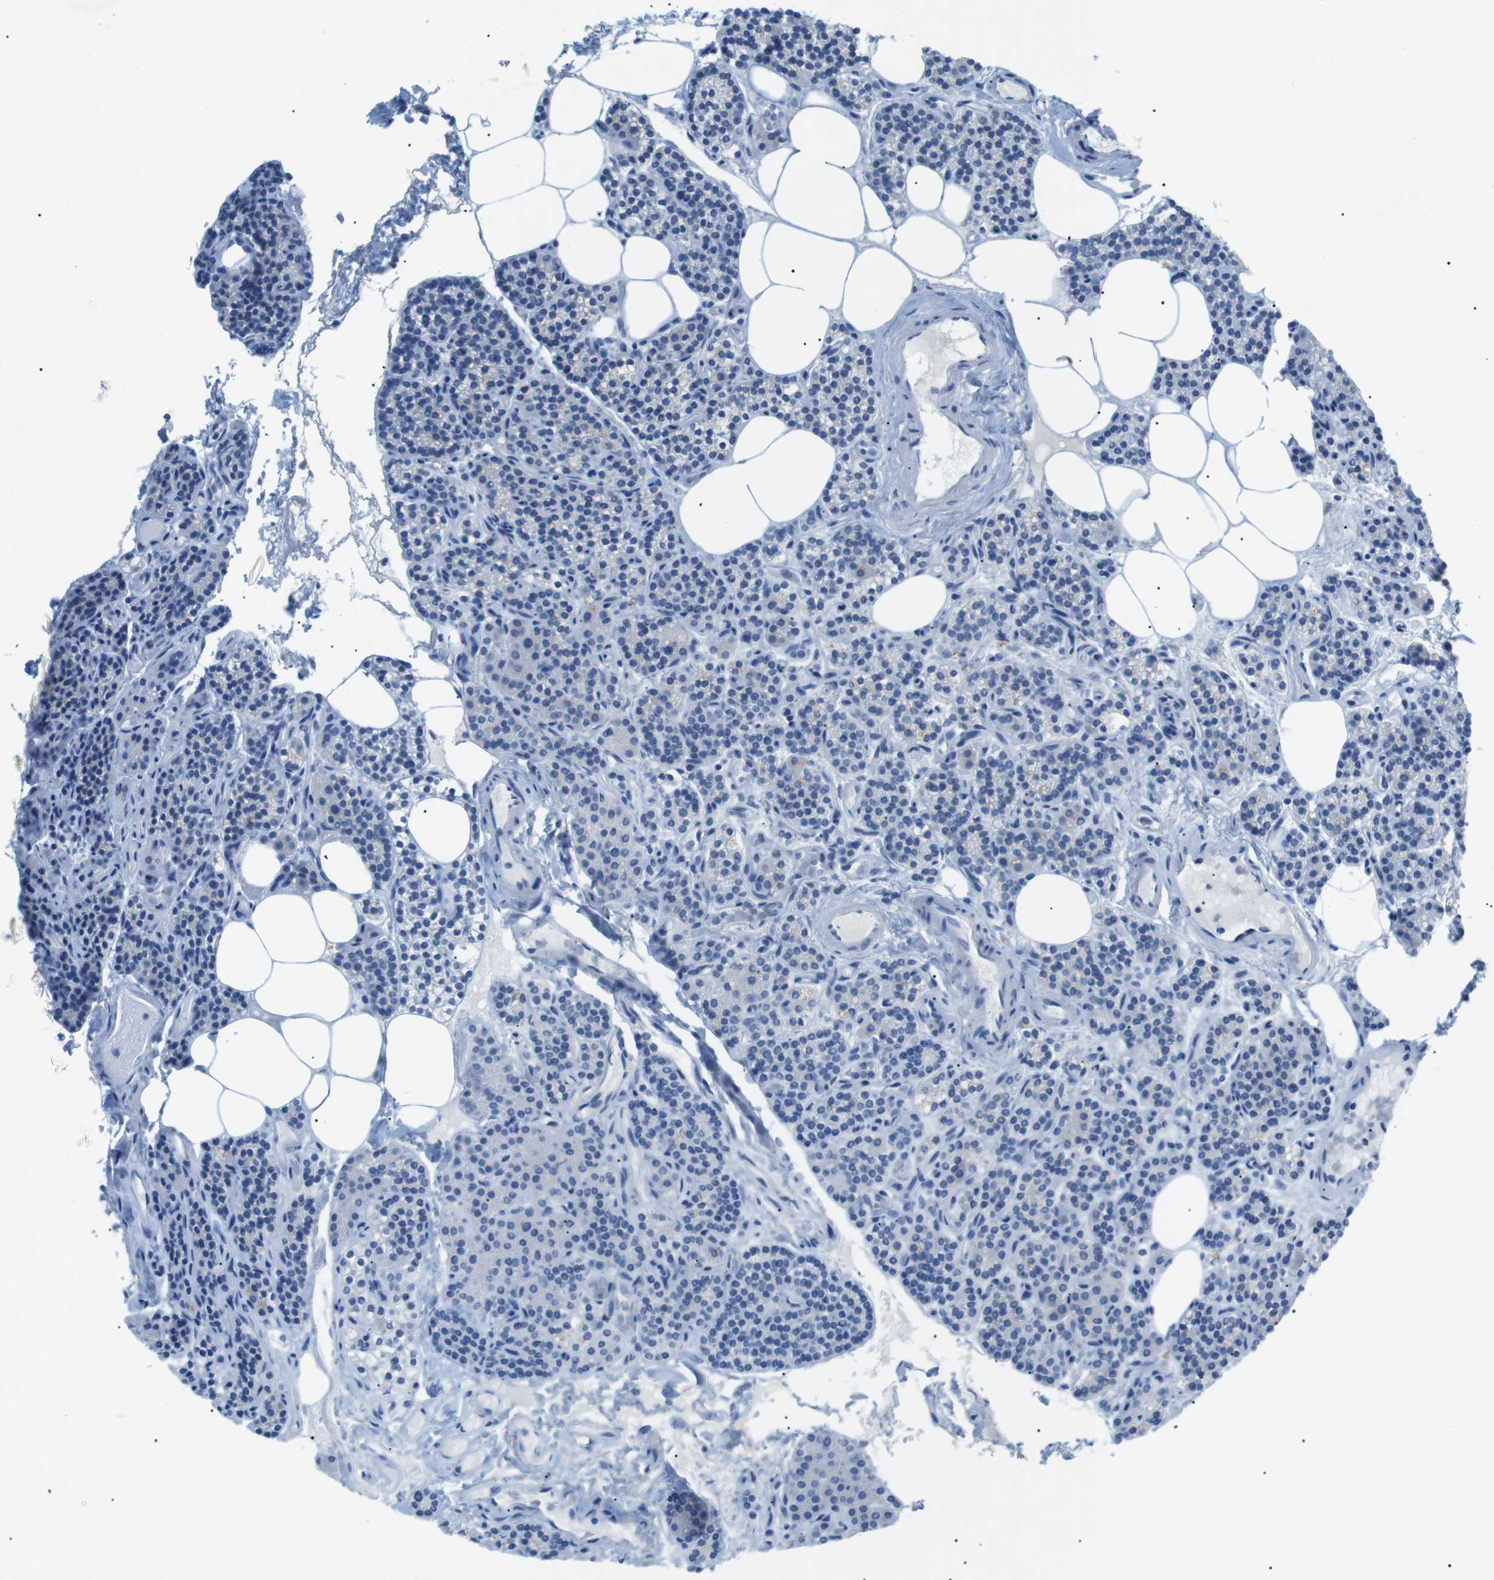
{"staining": {"intensity": "negative", "quantity": "none", "location": "none"}, "tissue": "parathyroid gland", "cell_type": "Glandular cells", "image_type": "normal", "snomed": [{"axis": "morphology", "description": "Normal tissue, NOS"}, {"axis": "morphology", "description": "Adenoma, NOS"}, {"axis": "topography", "description": "Parathyroid gland"}], "caption": "IHC photomicrograph of unremarkable parathyroid gland: human parathyroid gland stained with DAB displays no significant protein expression in glandular cells.", "gene": "SALL4", "patient": {"sex": "female", "age": 74}}